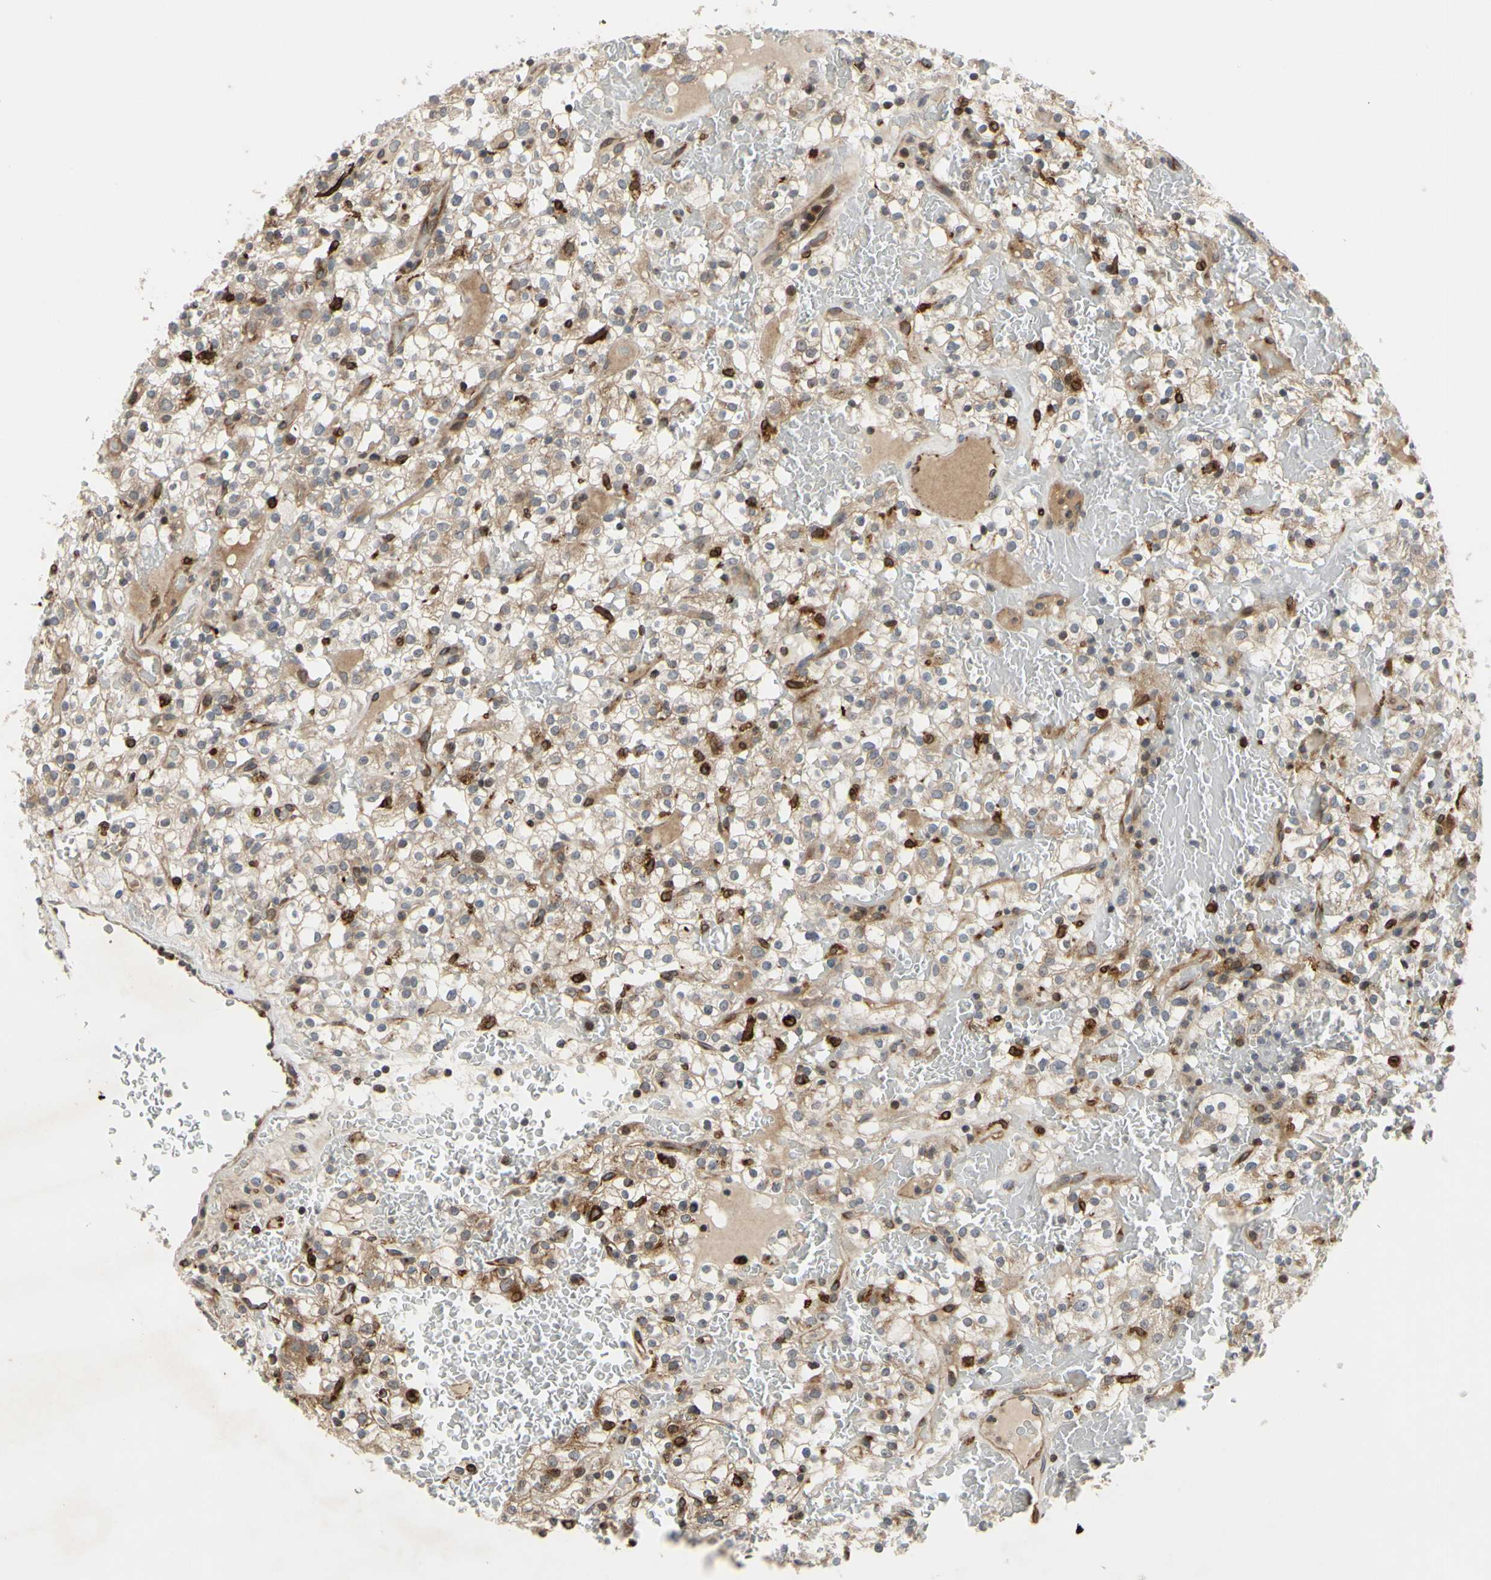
{"staining": {"intensity": "weak", "quantity": "25%-75%", "location": "cytoplasmic/membranous"}, "tissue": "renal cancer", "cell_type": "Tumor cells", "image_type": "cancer", "snomed": [{"axis": "morphology", "description": "Normal tissue, NOS"}, {"axis": "morphology", "description": "Adenocarcinoma, NOS"}, {"axis": "topography", "description": "Kidney"}], "caption": "Immunohistochemistry photomicrograph of neoplastic tissue: renal adenocarcinoma stained using immunohistochemistry (IHC) reveals low levels of weak protein expression localized specifically in the cytoplasmic/membranous of tumor cells, appearing as a cytoplasmic/membranous brown color.", "gene": "PLXNA2", "patient": {"sex": "female", "age": 72}}